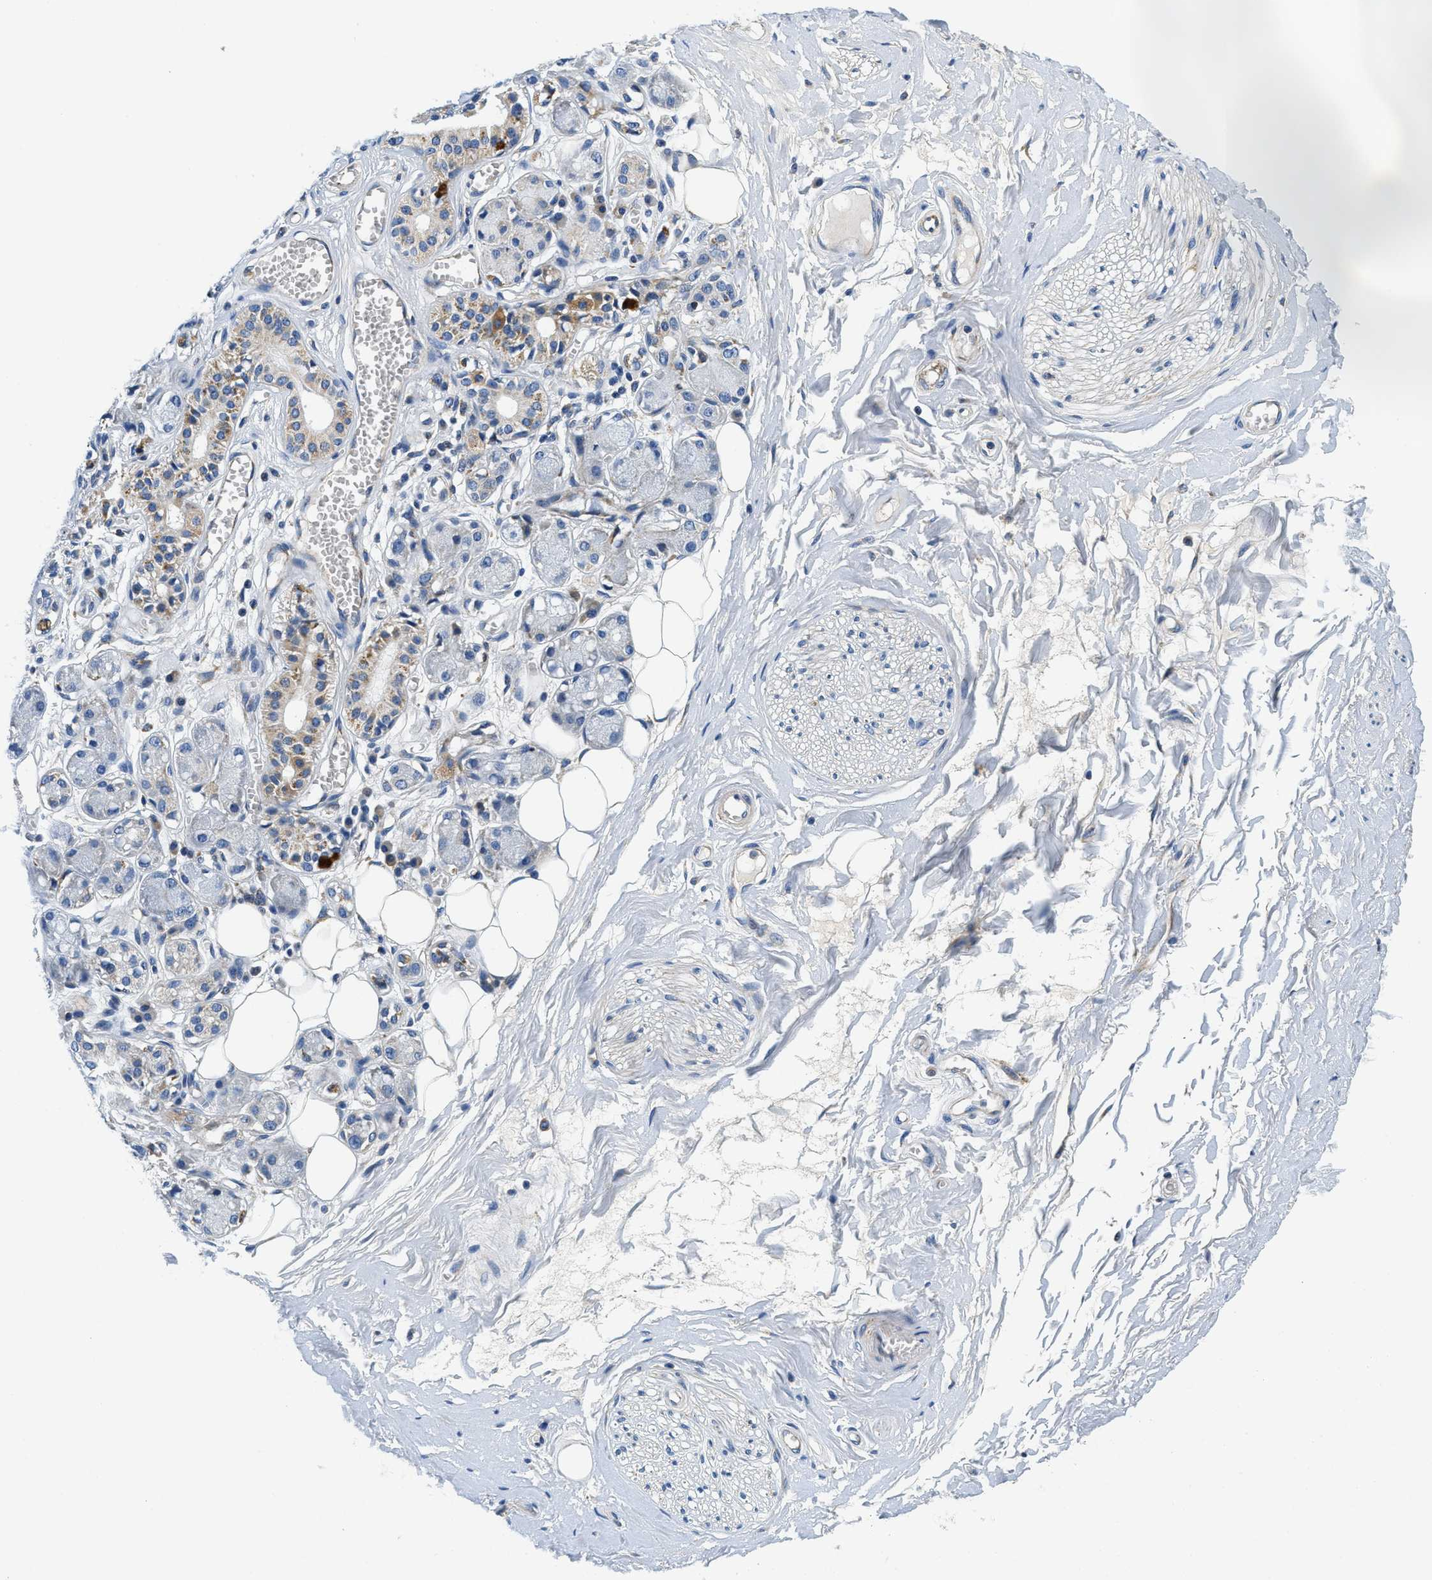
{"staining": {"intensity": "moderate", "quantity": ">75%", "location": "cytoplasmic/membranous"}, "tissue": "adipose tissue", "cell_type": "Adipocytes", "image_type": "normal", "snomed": [{"axis": "morphology", "description": "Normal tissue, NOS"}, {"axis": "morphology", "description": "Inflammation, NOS"}, {"axis": "topography", "description": "Salivary gland"}, {"axis": "topography", "description": "Peripheral nerve tissue"}], "caption": "This is a histology image of immunohistochemistry staining of unremarkable adipose tissue, which shows moderate expression in the cytoplasmic/membranous of adipocytes.", "gene": "SAMD4B", "patient": {"sex": "female", "age": 75}}